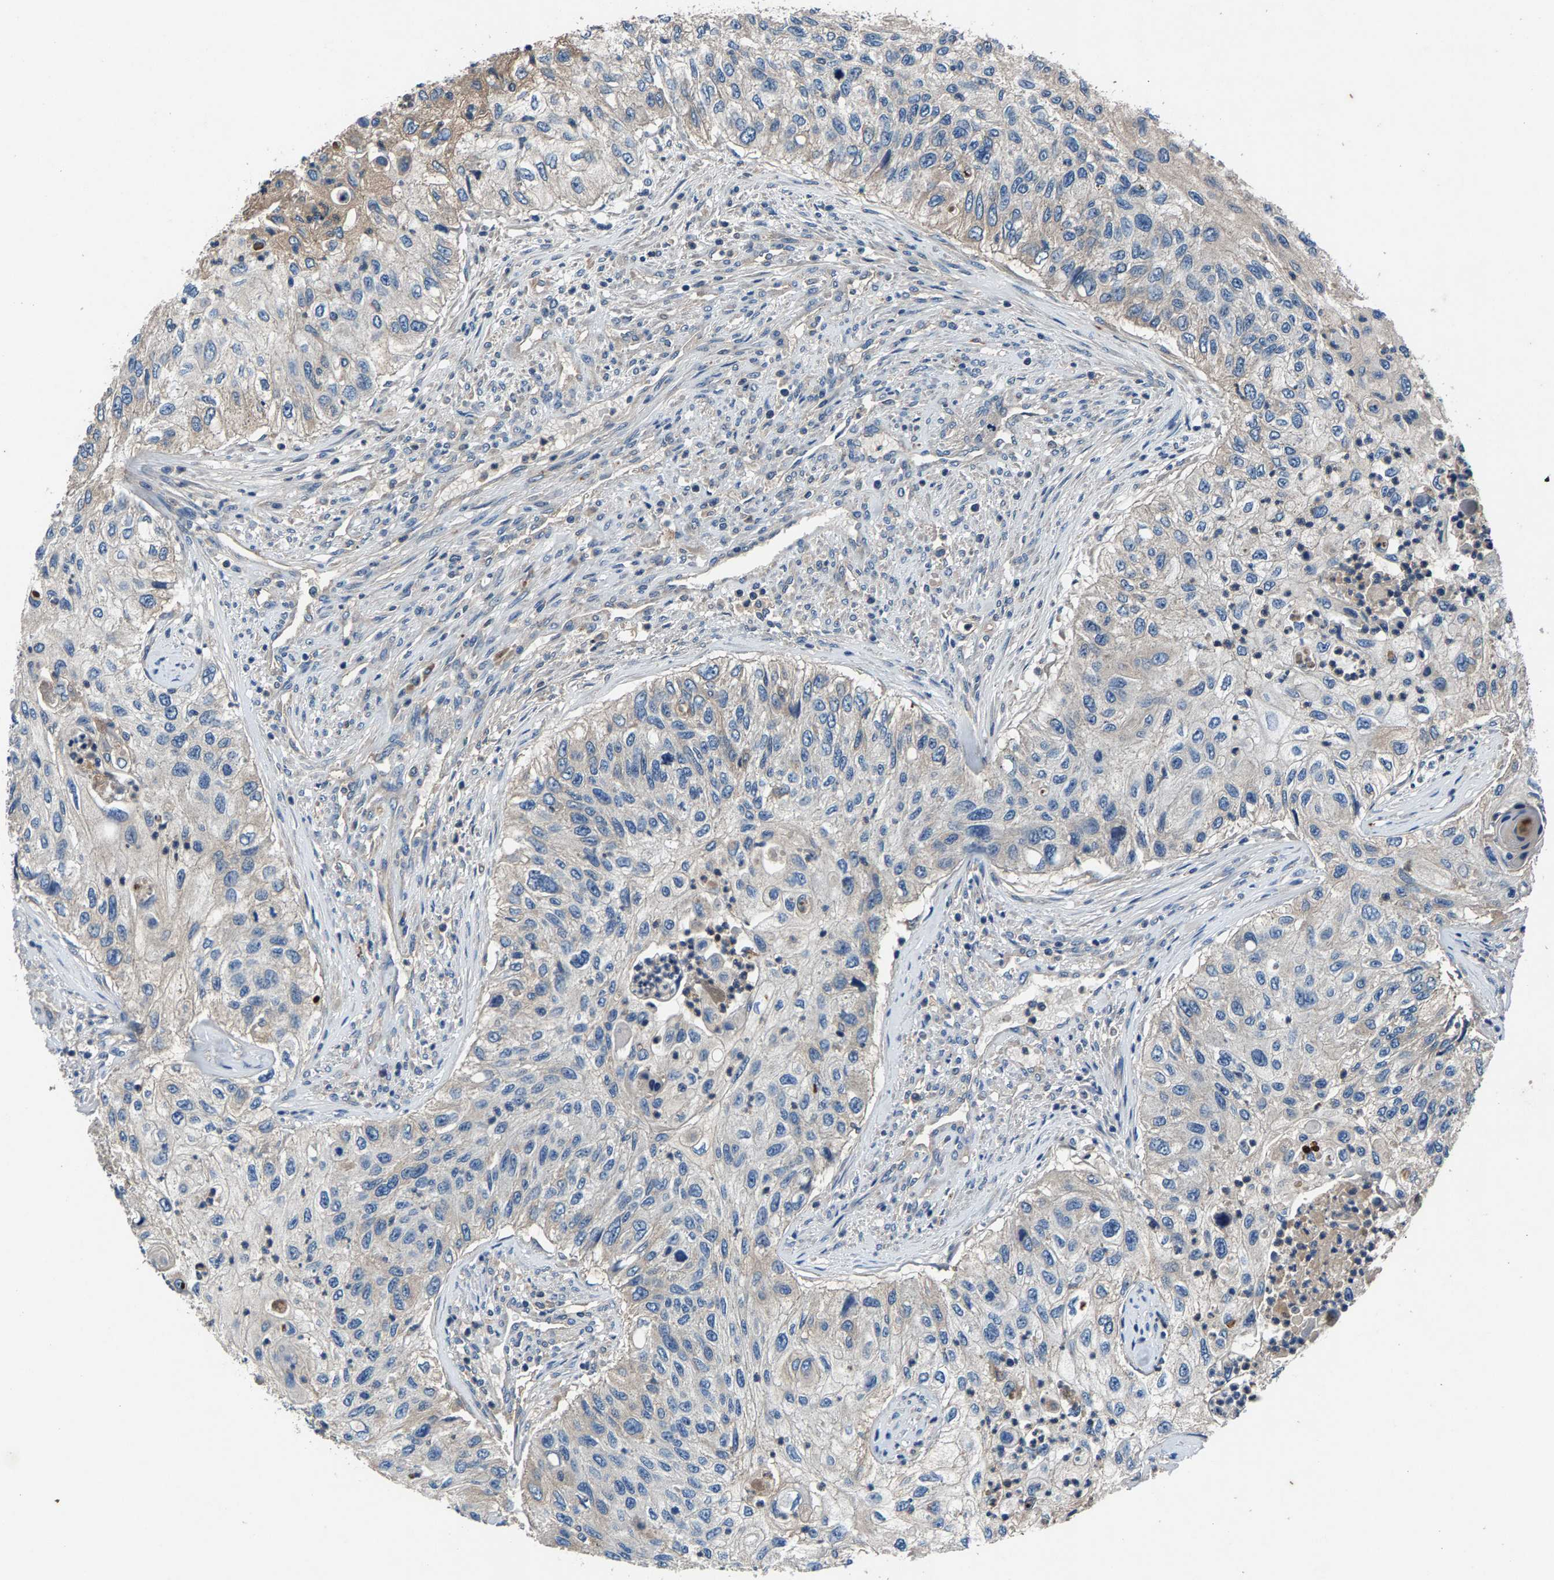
{"staining": {"intensity": "weak", "quantity": "<25%", "location": "cytoplasmic/membranous"}, "tissue": "urothelial cancer", "cell_type": "Tumor cells", "image_type": "cancer", "snomed": [{"axis": "morphology", "description": "Urothelial carcinoma, High grade"}, {"axis": "topography", "description": "Urinary bladder"}], "caption": "DAB (3,3'-diaminobenzidine) immunohistochemical staining of urothelial cancer displays no significant expression in tumor cells.", "gene": "PRXL2C", "patient": {"sex": "female", "age": 60}}